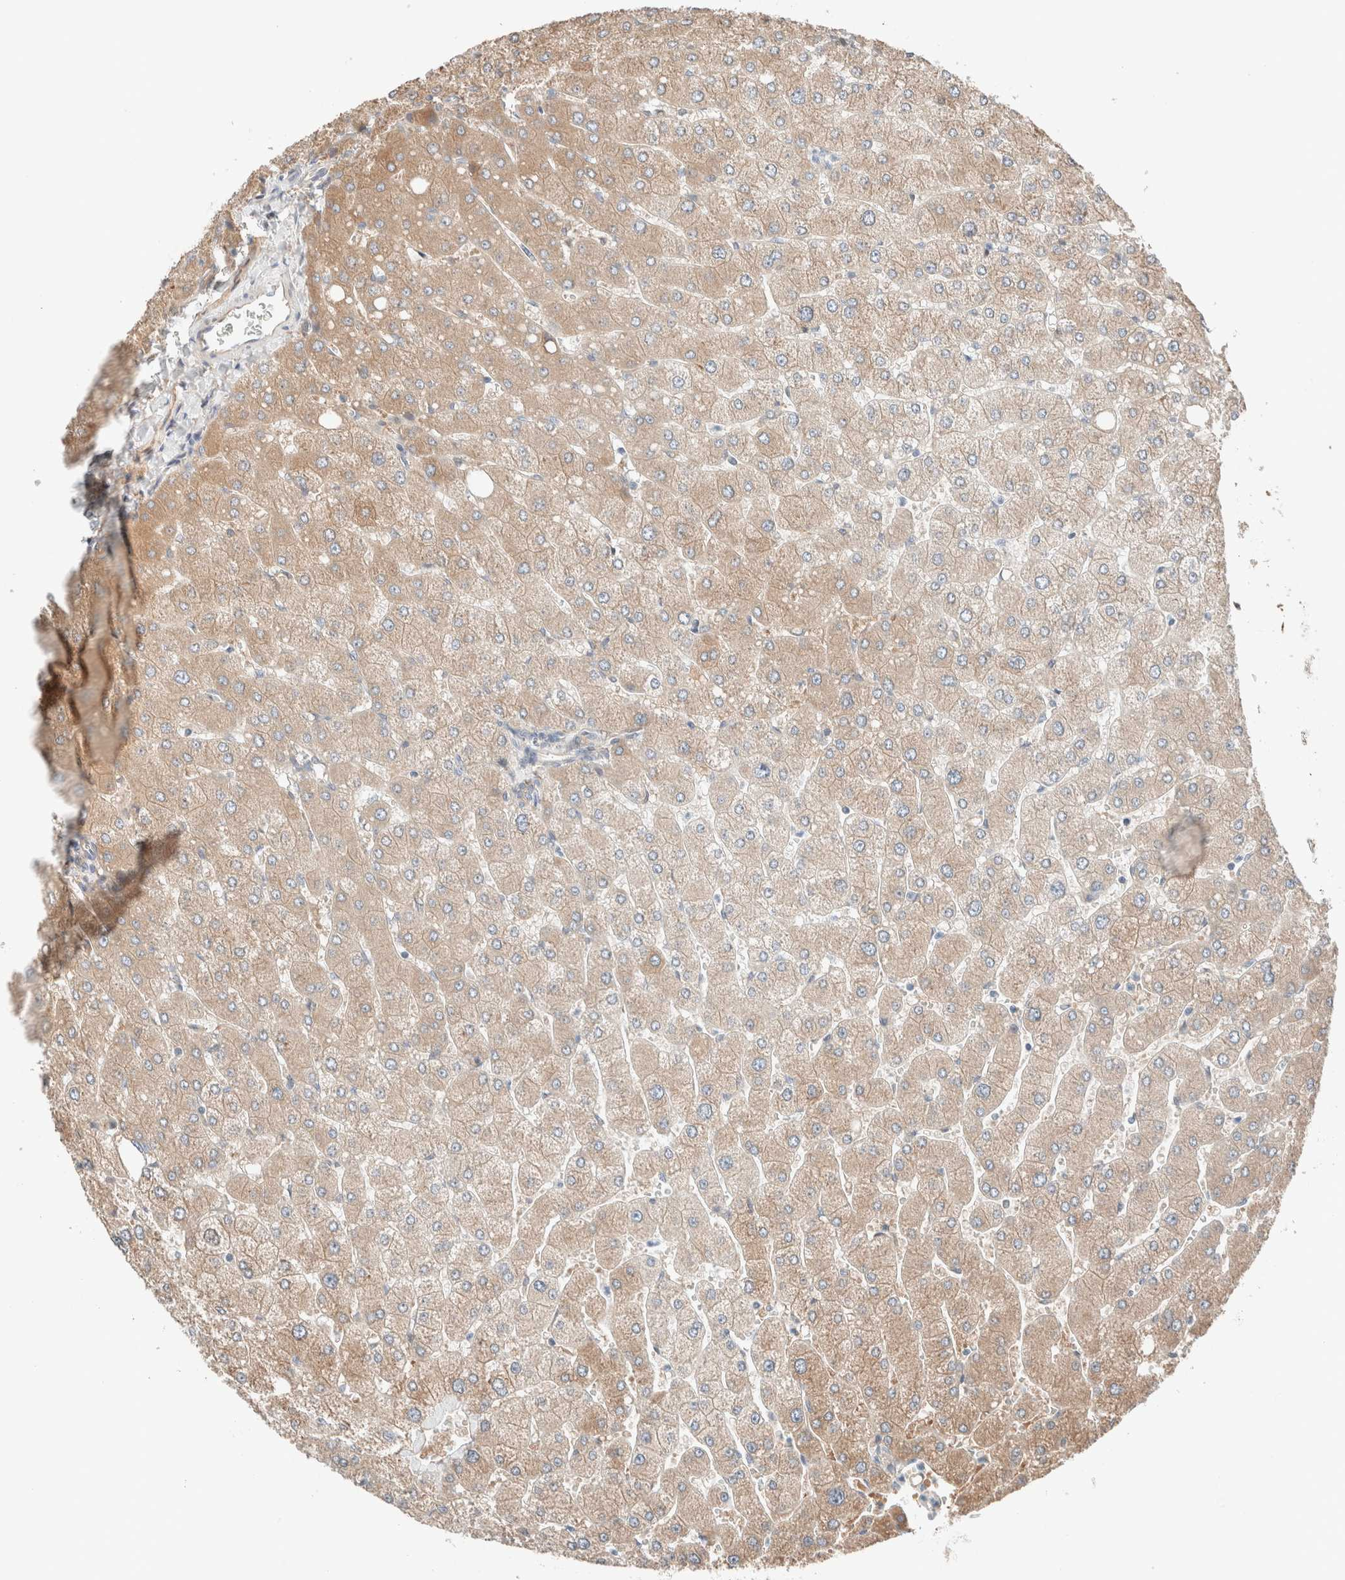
{"staining": {"intensity": "weak", "quantity": "<25%", "location": "cytoplasmic/membranous"}, "tissue": "liver", "cell_type": "Cholangiocytes", "image_type": "normal", "snomed": [{"axis": "morphology", "description": "Normal tissue, NOS"}, {"axis": "topography", "description": "Liver"}], "caption": "This micrograph is of normal liver stained with IHC to label a protein in brown with the nuclei are counter-stained blue. There is no expression in cholangiocytes. The staining is performed using DAB (3,3'-diaminobenzidine) brown chromogen with nuclei counter-stained in using hematoxylin.", "gene": "PCM1", "patient": {"sex": "male", "age": 55}}